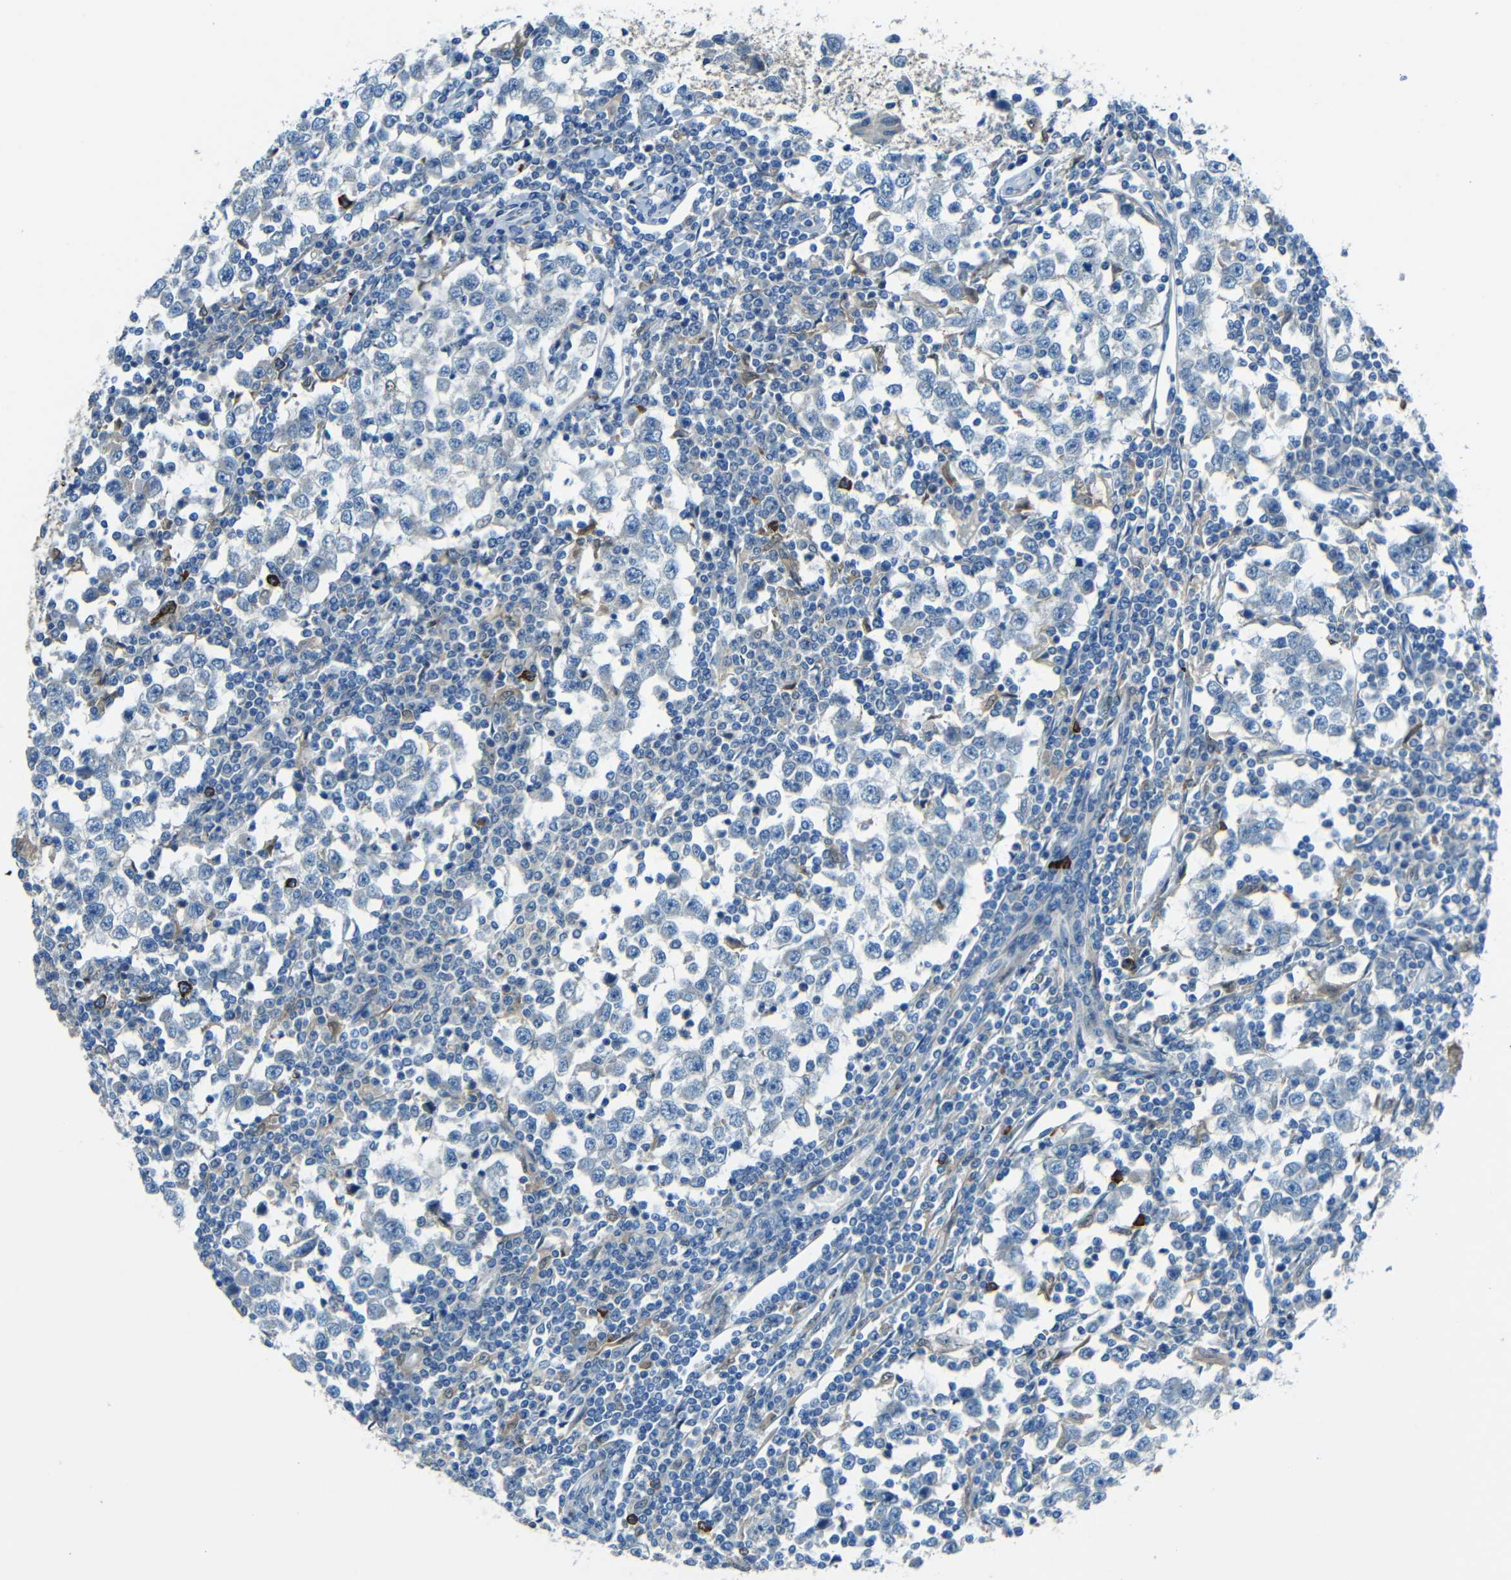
{"staining": {"intensity": "negative", "quantity": "none", "location": "none"}, "tissue": "testis cancer", "cell_type": "Tumor cells", "image_type": "cancer", "snomed": [{"axis": "morphology", "description": "Seminoma, NOS"}, {"axis": "topography", "description": "Testis"}], "caption": "The photomicrograph shows no staining of tumor cells in testis seminoma.", "gene": "CYP26B1", "patient": {"sex": "male", "age": 65}}